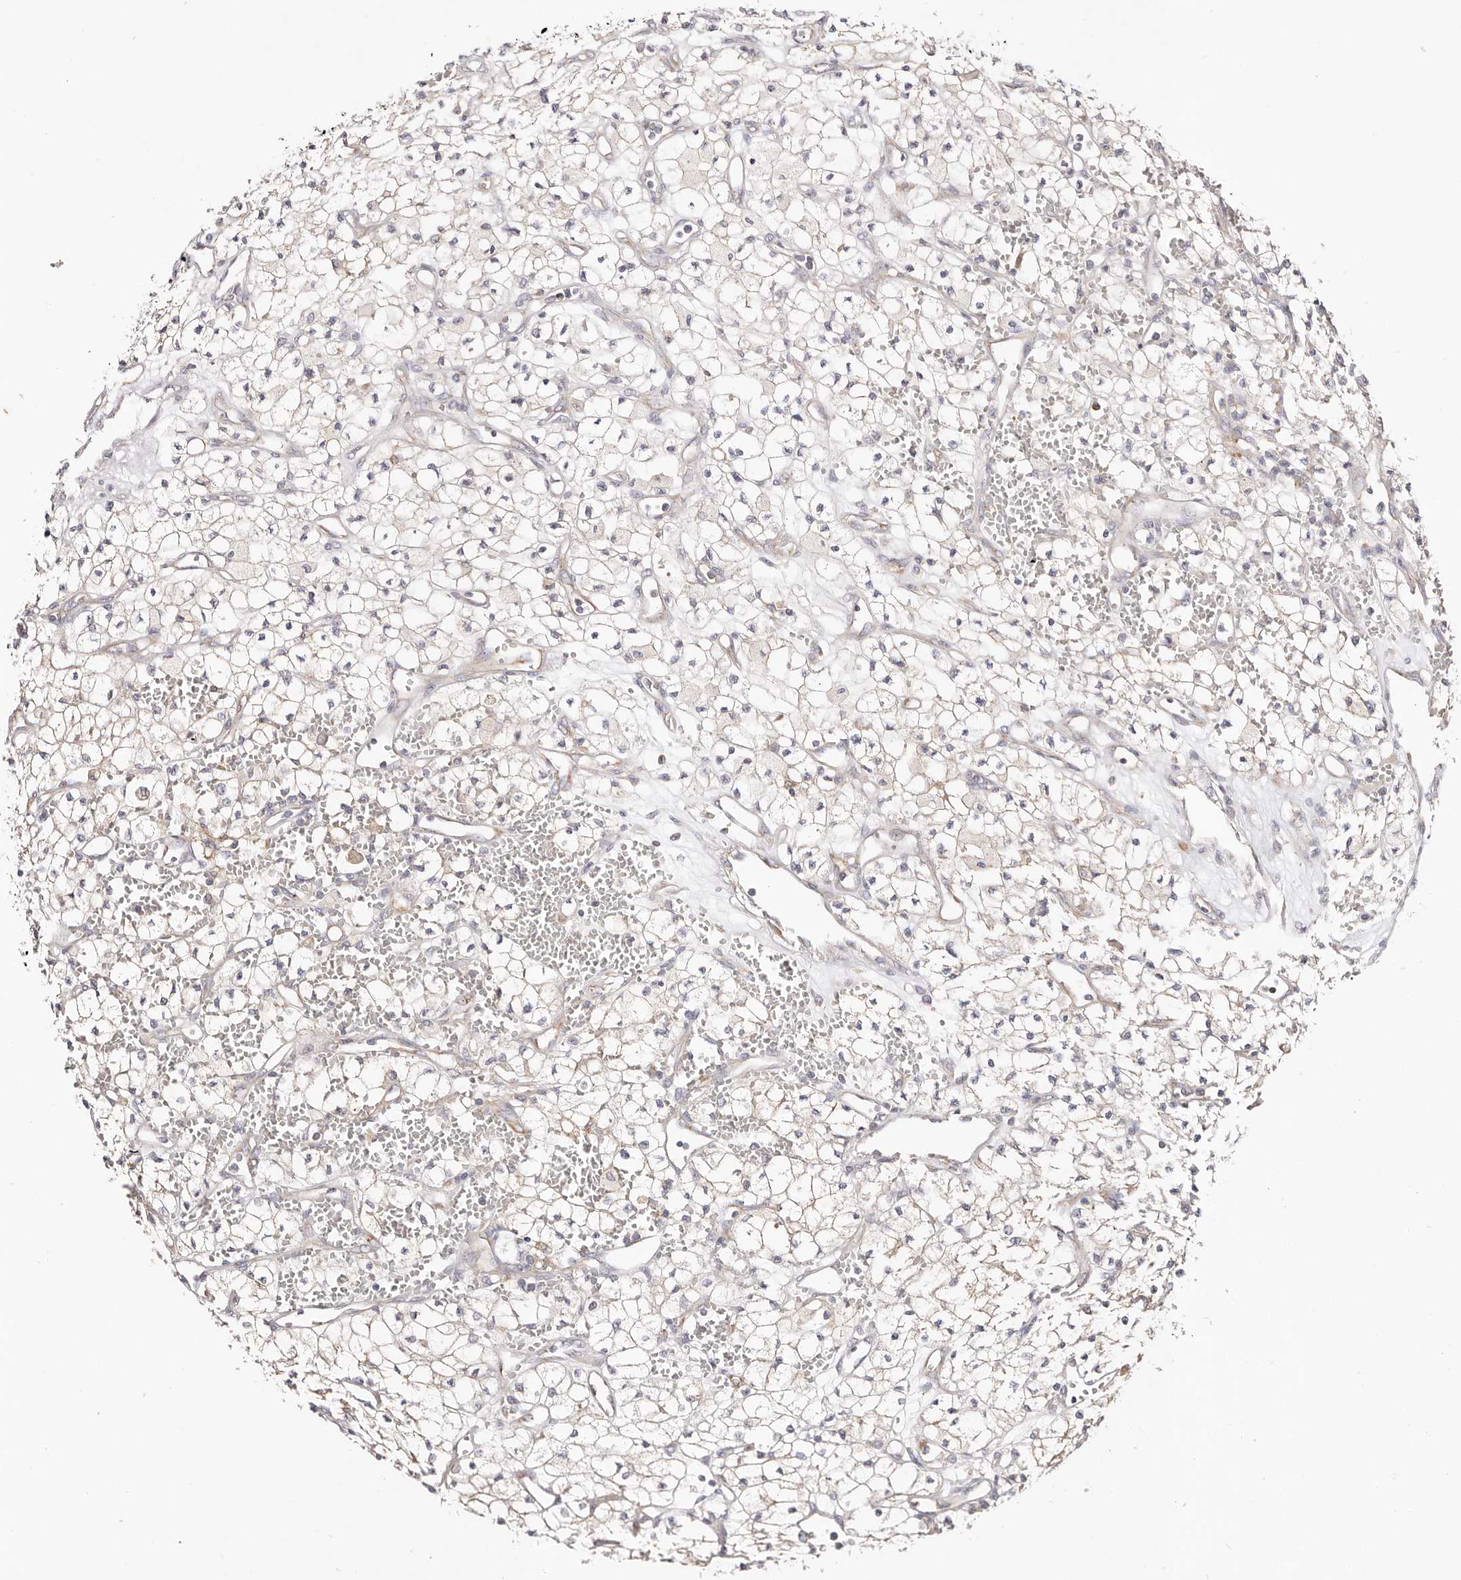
{"staining": {"intensity": "weak", "quantity": "<25%", "location": "cytoplasmic/membranous"}, "tissue": "renal cancer", "cell_type": "Tumor cells", "image_type": "cancer", "snomed": [{"axis": "morphology", "description": "Adenocarcinoma, NOS"}, {"axis": "topography", "description": "Kidney"}], "caption": "High magnification brightfield microscopy of adenocarcinoma (renal) stained with DAB (brown) and counterstained with hematoxylin (blue): tumor cells show no significant positivity.", "gene": "GNA13", "patient": {"sex": "male", "age": 59}}